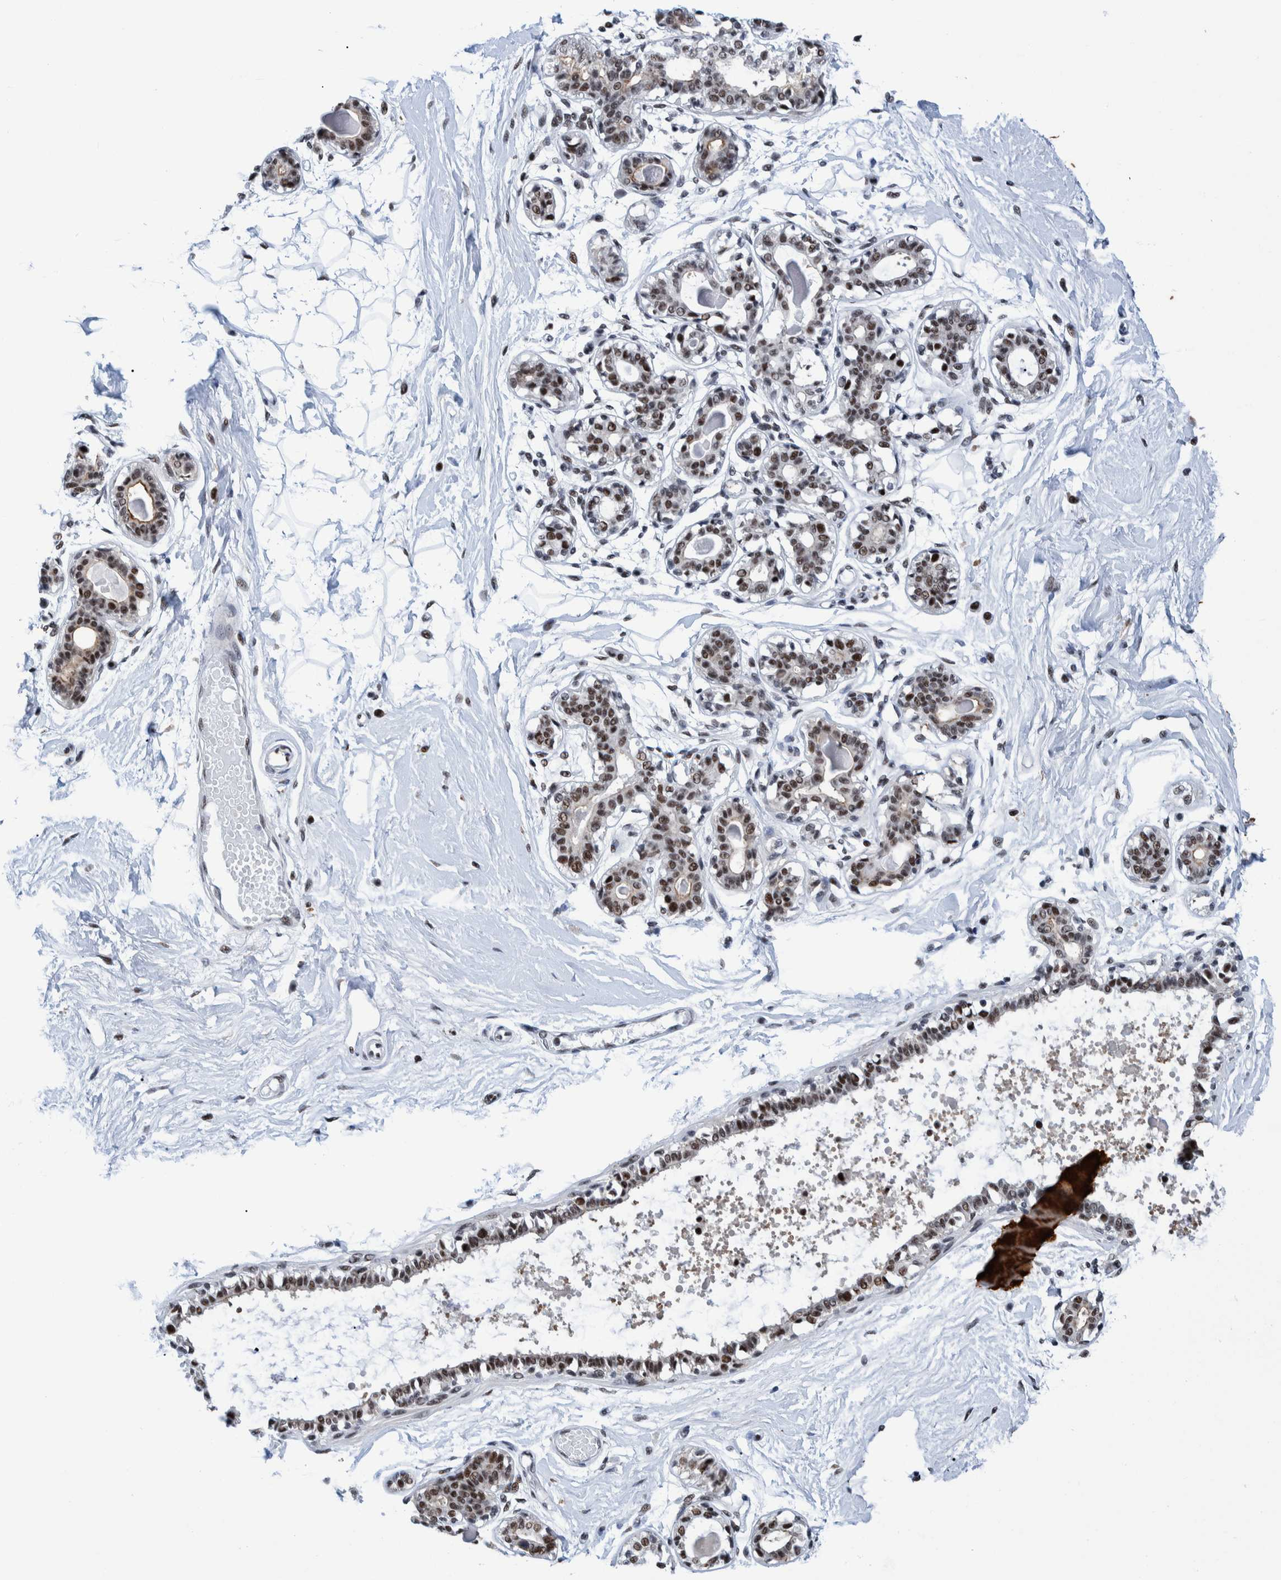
{"staining": {"intensity": "strong", "quantity": ">75%", "location": "nuclear"}, "tissue": "breast", "cell_type": "Adipocytes", "image_type": "normal", "snomed": [{"axis": "morphology", "description": "Normal tissue, NOS"}, {"axis": "topography", "description": "Breast"}], "caption": "Brown immunohistochemical staining in normal human breast exhibits strong nuclear staining in approximately >75% of adipocytes.", "gene": "EFTUD2", "patient": {"sex": "female", "age": 45}}